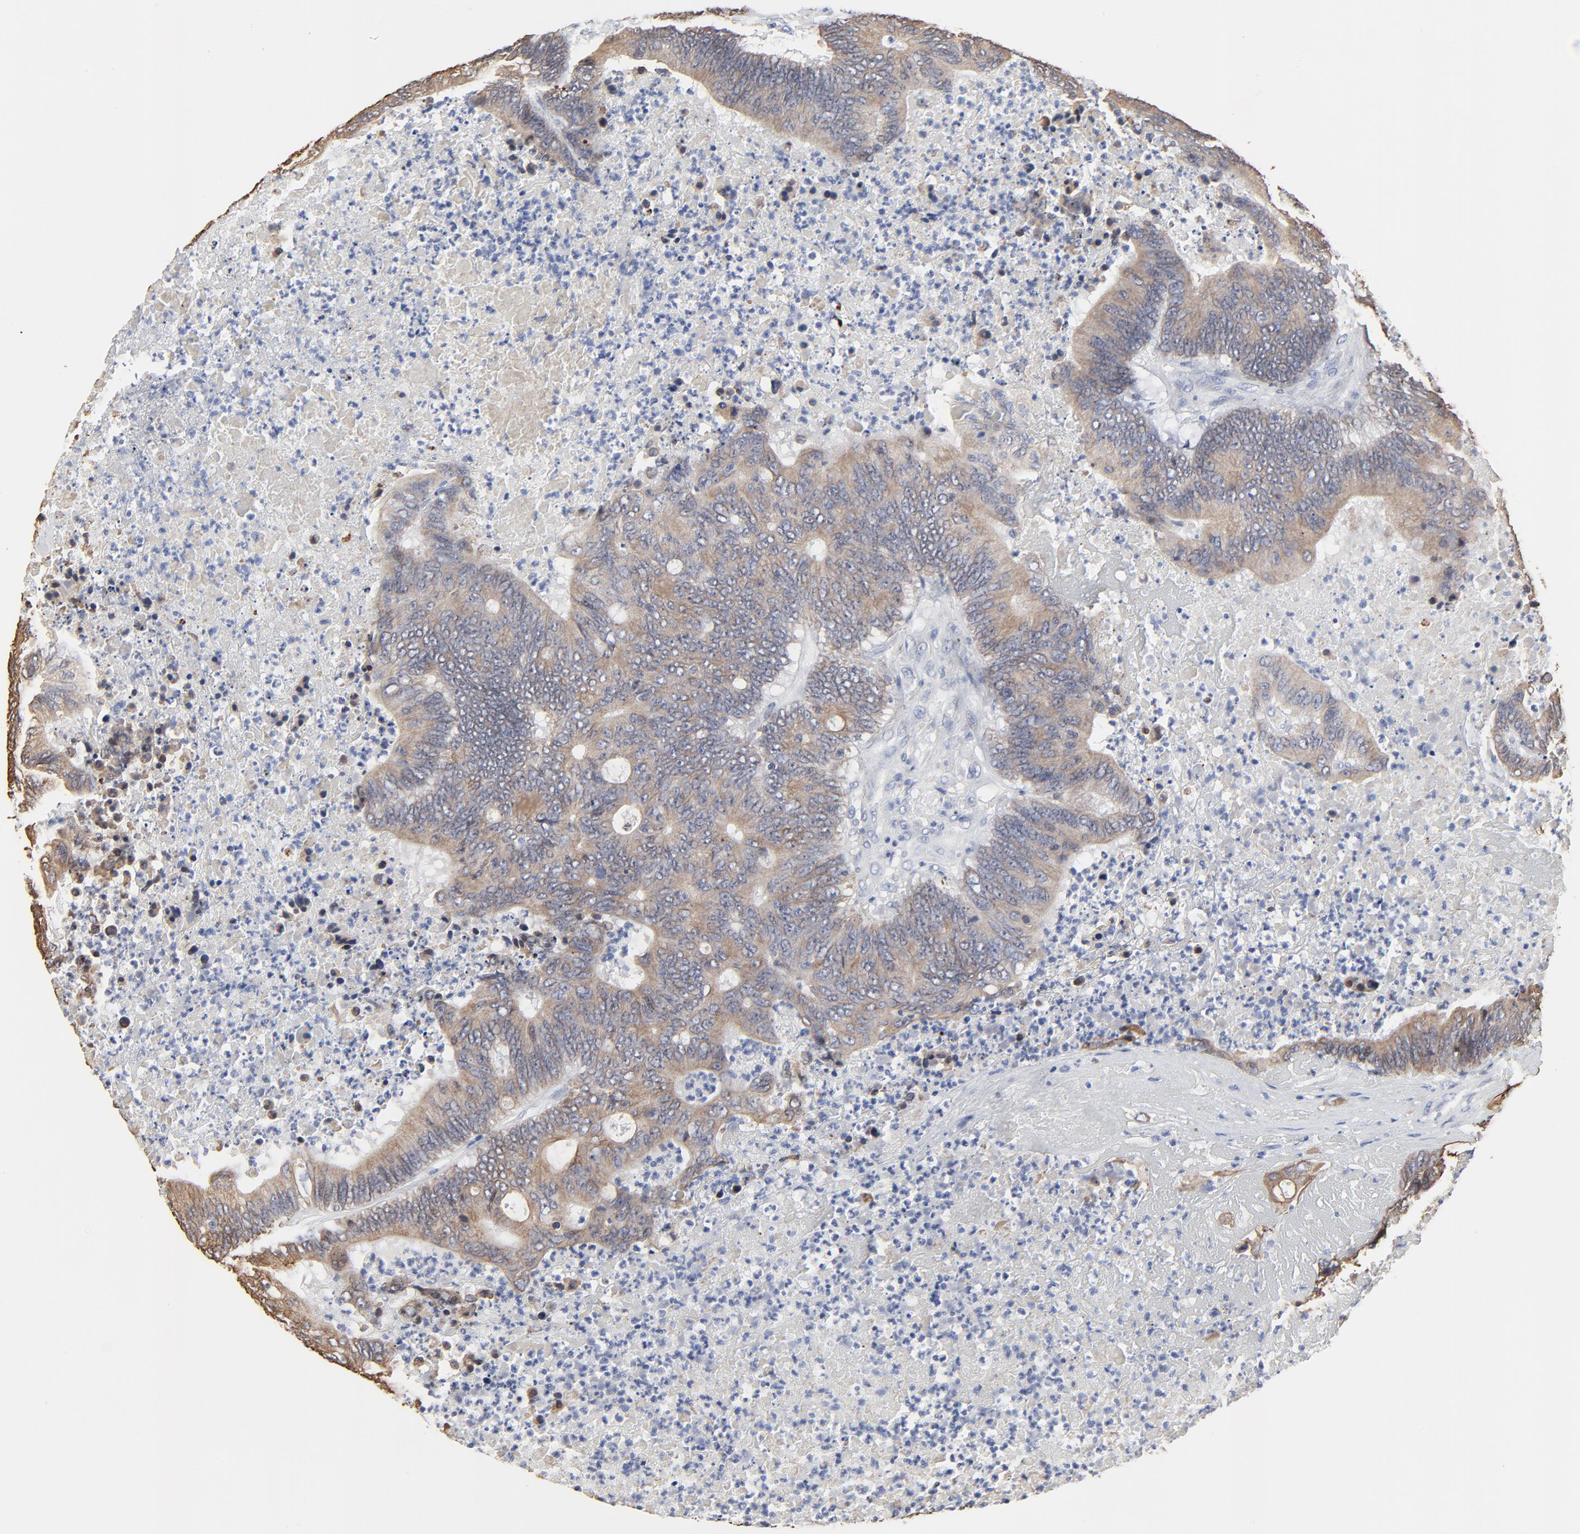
{"staining": {"intensity": "weak", "quantity": ">75%", "location": "cytoplasmic/membranous"}, "tissue": "colorectal cancer", "cell_type": "Tumor cells", "image_type": "cancer", "snomed": [{"axis": "morphology", "description": "Adenocarcinoma, NOS"}, {"axis": "topography", "description": "Colon"}], "caption": "Tumor cells reveal low levels of weak cytoplasmic/membranous staining in about >75% of cells in colorectal cancer (adenocarcinoma).", "gene": "LNX1", "patient": {"sex": "male", "age": 65}}